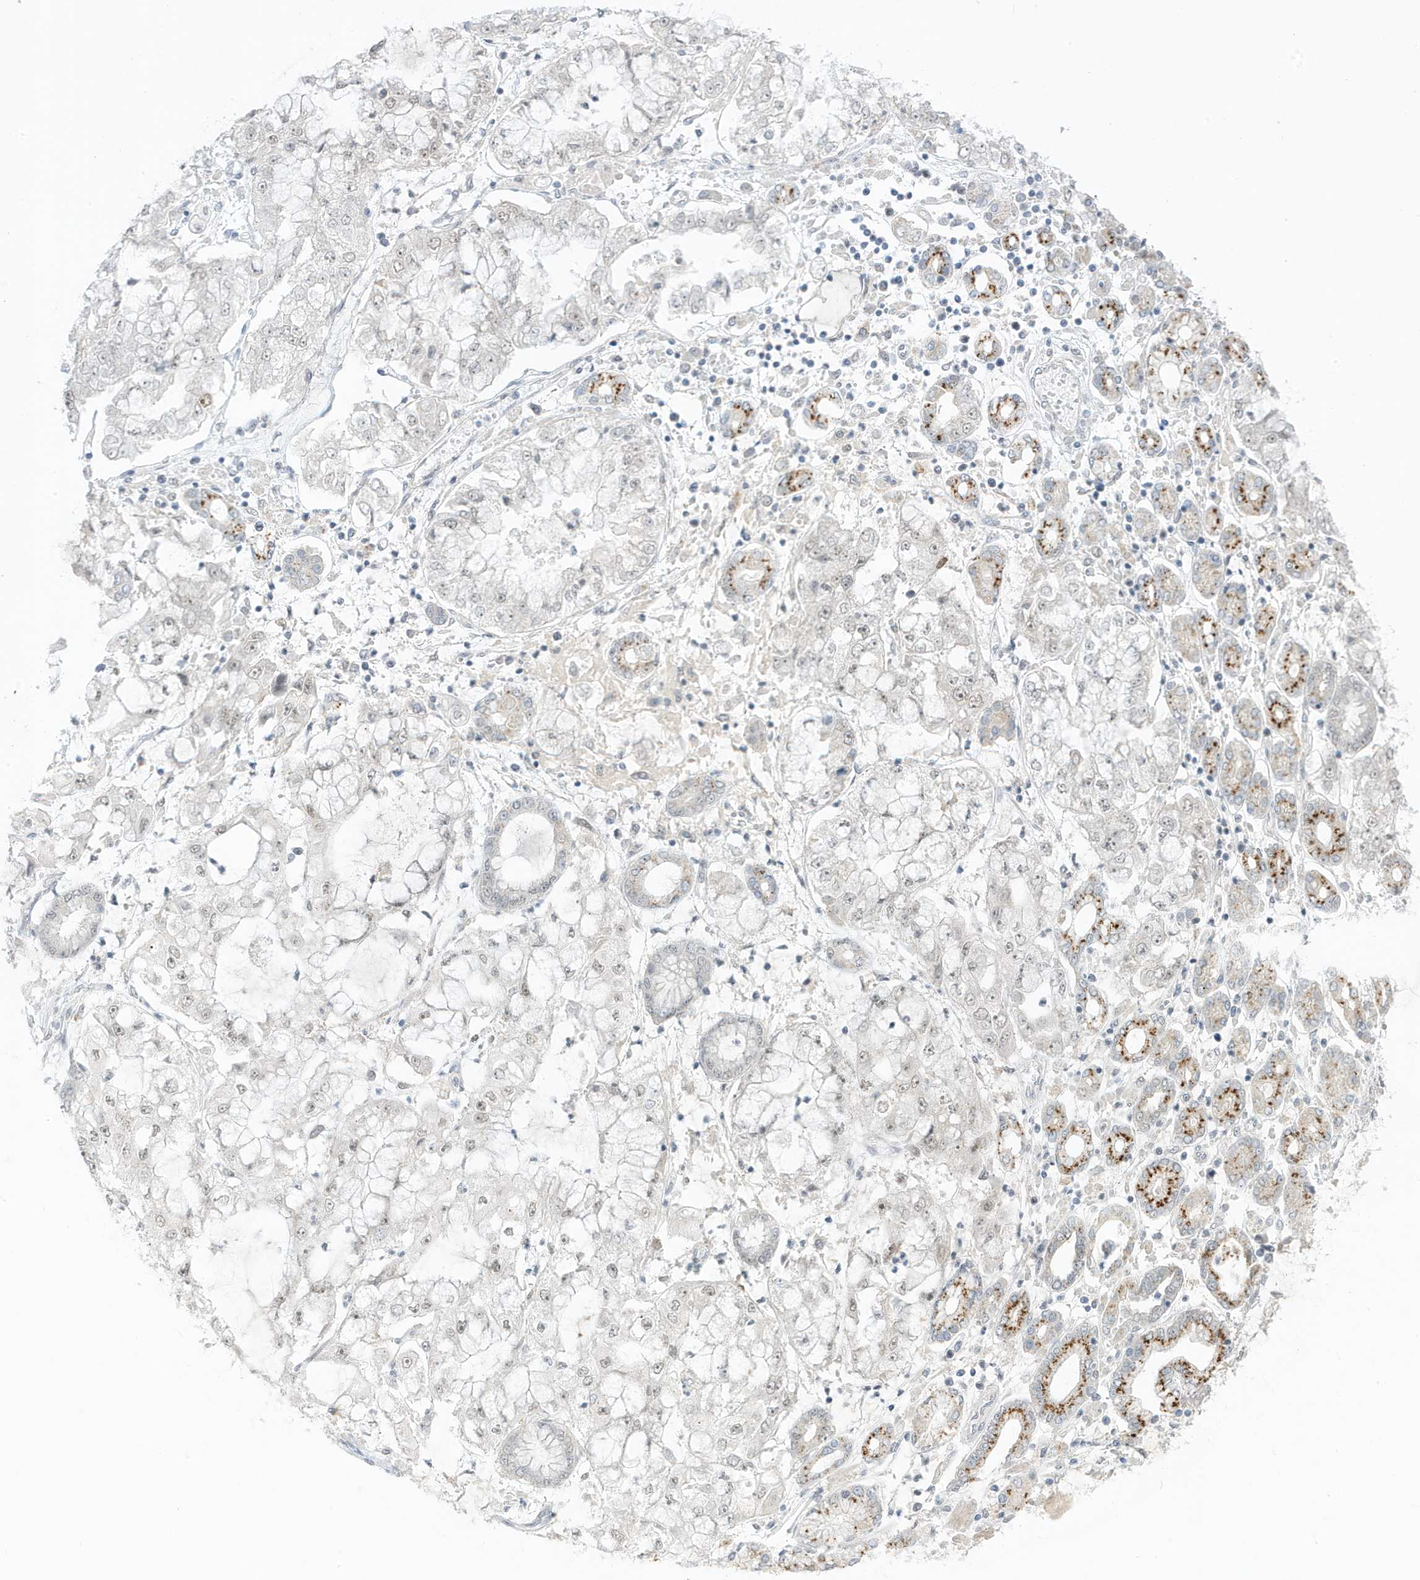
{"staining": {"intensity": "negative", "quantity": "none", "location": "none"}, "tissue": "stomach cancer", "cell_type": "Tumor cells", "image_type": "cancer", "snomed": [{"axis": "morphology", "description": "Adenocarcinoma, NOS"}, {"axis": "topography", "description": "Stomach"}], "caption": "This is an immunohistochemistry micrograph of stomach cancer. There is no expression in tumor cells.", "gene": "MSL3", "patient": {"sex": "male", "age": 76}}